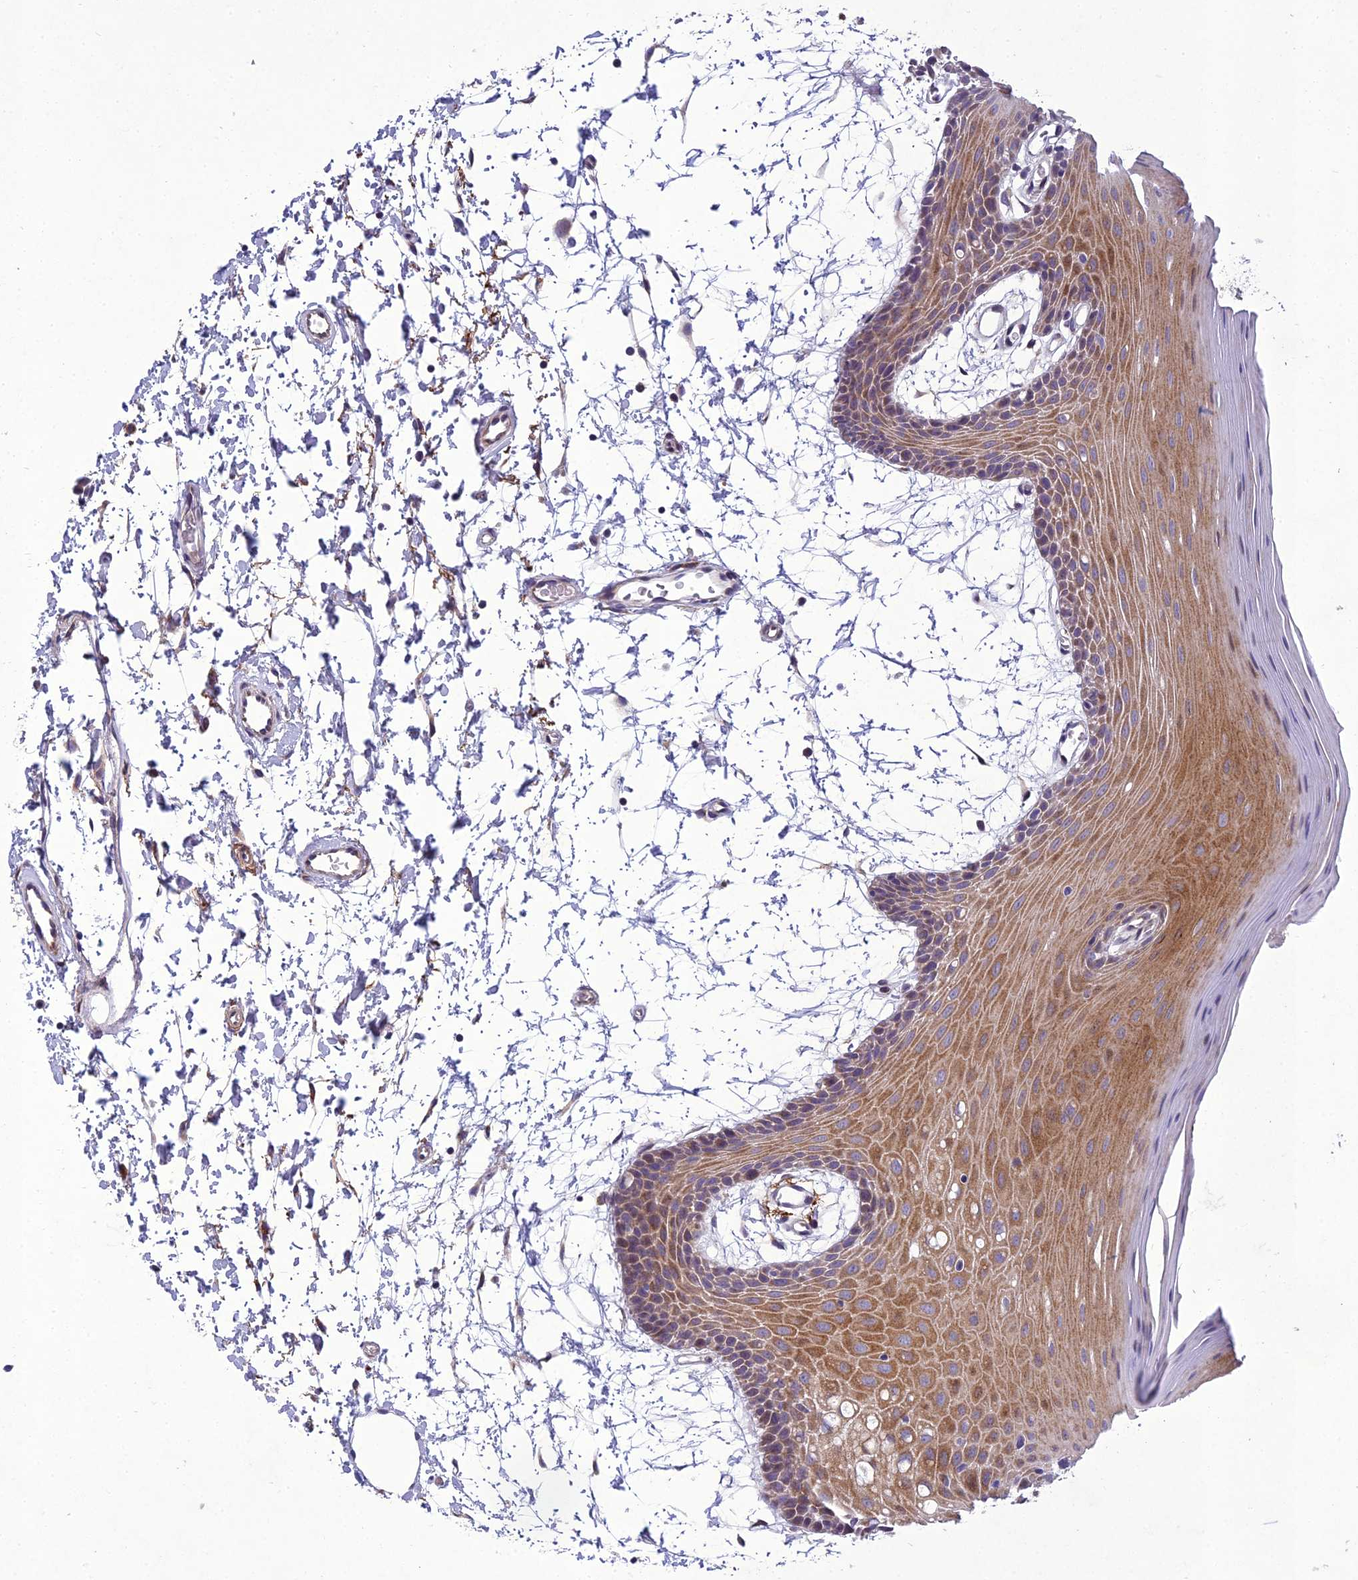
{"staining": {"intensity": "moderate", "quantity": ">75%", "location": "cytoplasmic/membranous"}, "tissue": "oral mucosa", "cell_type": "Squamous epithelial cells", "image_type": "normal", "snomed": [{"axis": "morphology", "description": "Normal tissue, NOS"}, {"axis": "topography", "description": "Skeletal muscle"}, {"axis": "topography", "description": "Oral tissue"}, {"axis": "topography", "description": "Salivary gland"}, {"axis": "topography", "description": "Peripheral nerve tissue"}], "caption": "Oral mucosa stained with DAB immunohistochemistry demonstrates medium levels of moderate cytoplasmic/membranous positivity in about >75% of squamous epithelial cells. (brown staining indicates protein expression, while blue staining denotes nuclei).", "gene": "ADIPOR2", "patient": {"sex": "male", "age": 54}}